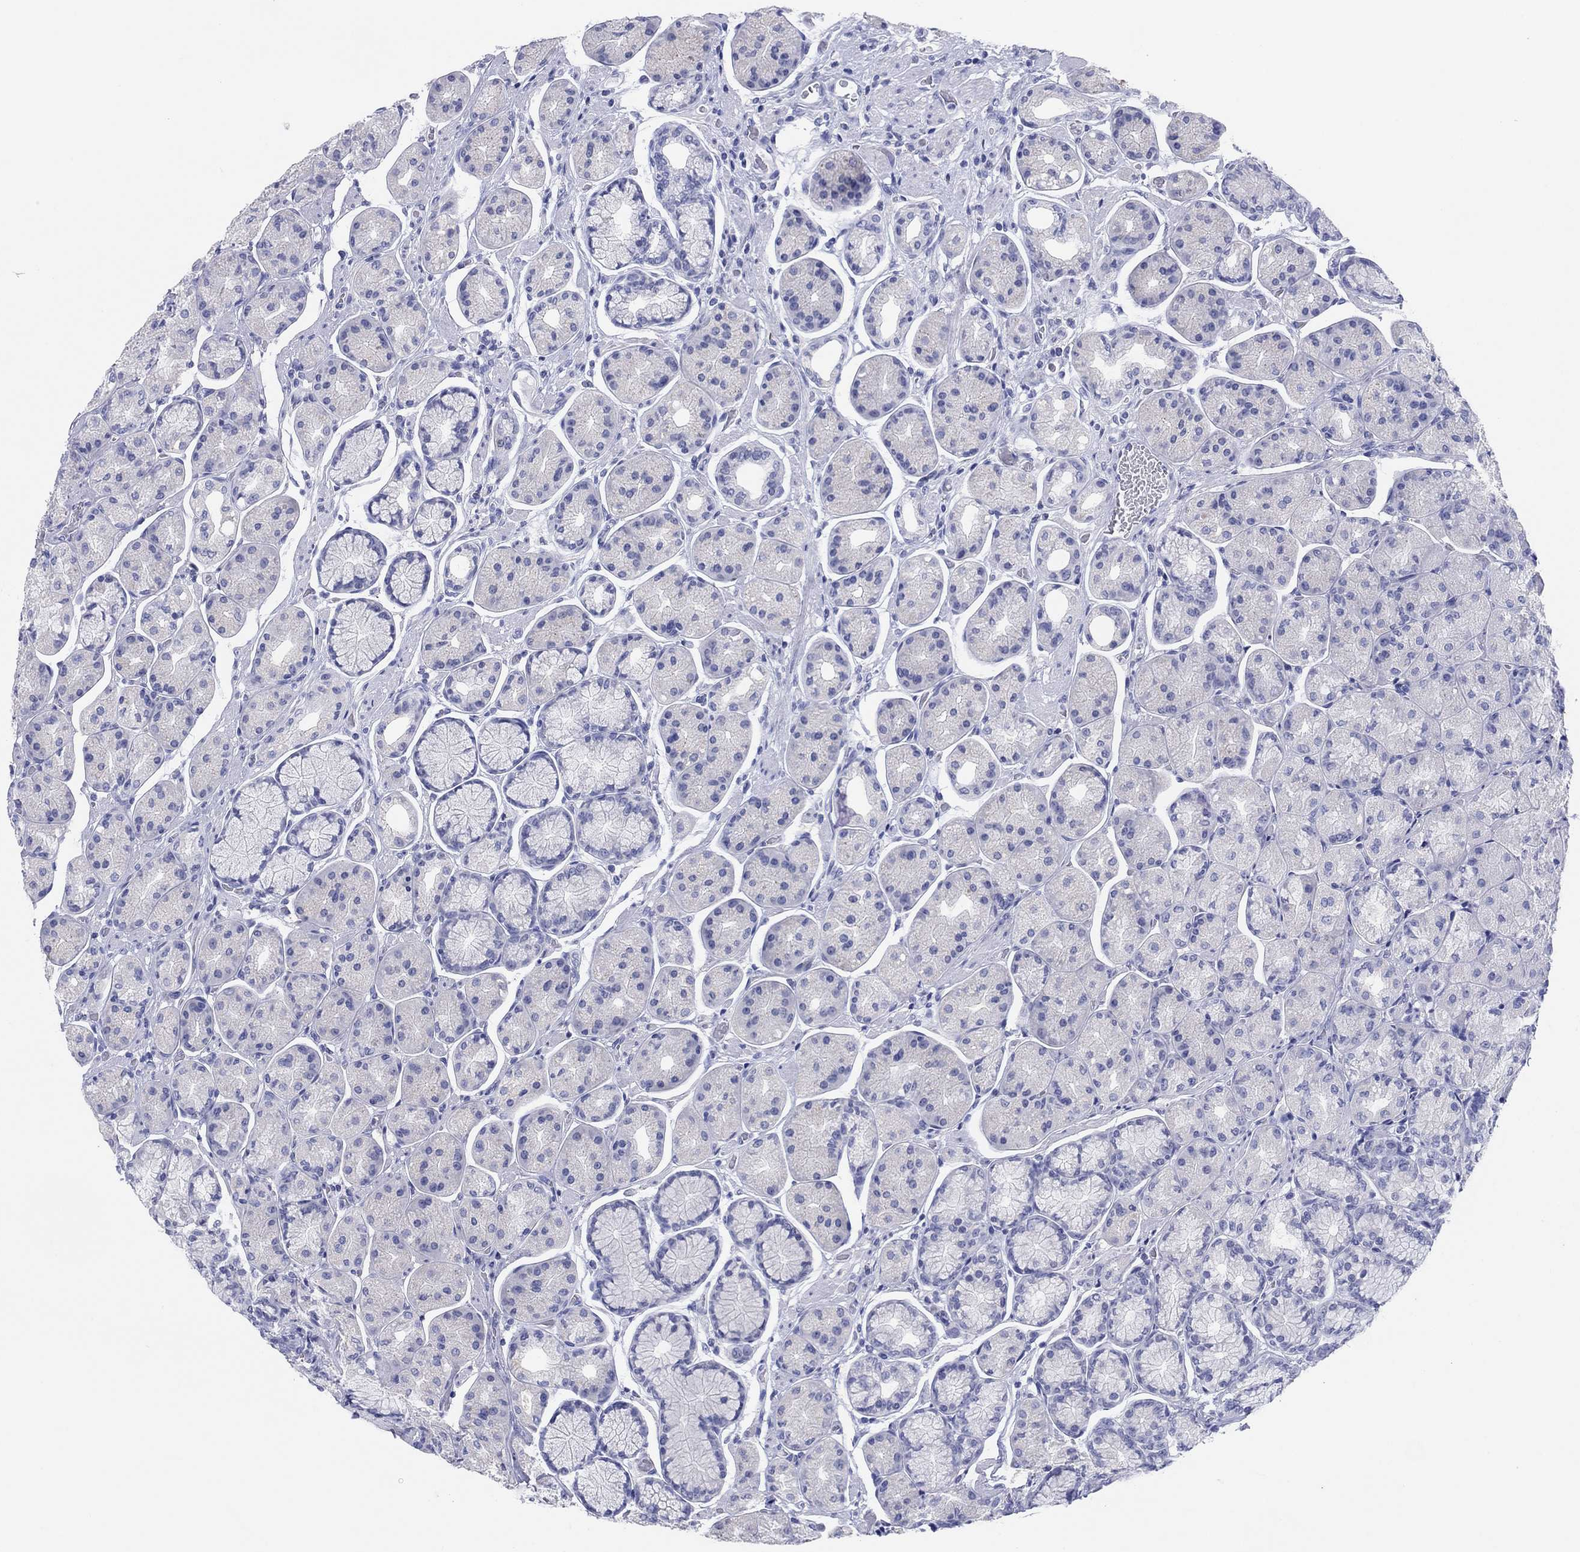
{"staining": {"intensity": "negative", "quantity": "none", "location": "none"}, "tissue": "stomach", "cell_type": "Glandular cells", "image_type": "normal", "snomed": [{"axis": "morphology", "description": "Normal tissue, NOS"}, {"axis": "morphology", "description": "Adenocarcinoma, NOS"}, {"axis": "morphology", "description": "Adenocarcinoma, High grade"}, {"axis": "topography", "description": "Stomach, upper"}, {"axis": "topography", "description": "Stomach"}], "caption": "Photomicrograph shows no significant protein positivity in glandular cells of benign stomach. The staining was performed using DAB to visualize the protein expression in brown, while the nuclei were stained in blue with hematoxylin (Magnification: 20x).", "gene": "ERICH3", "patient": {"sex": "female", "age": 65}}